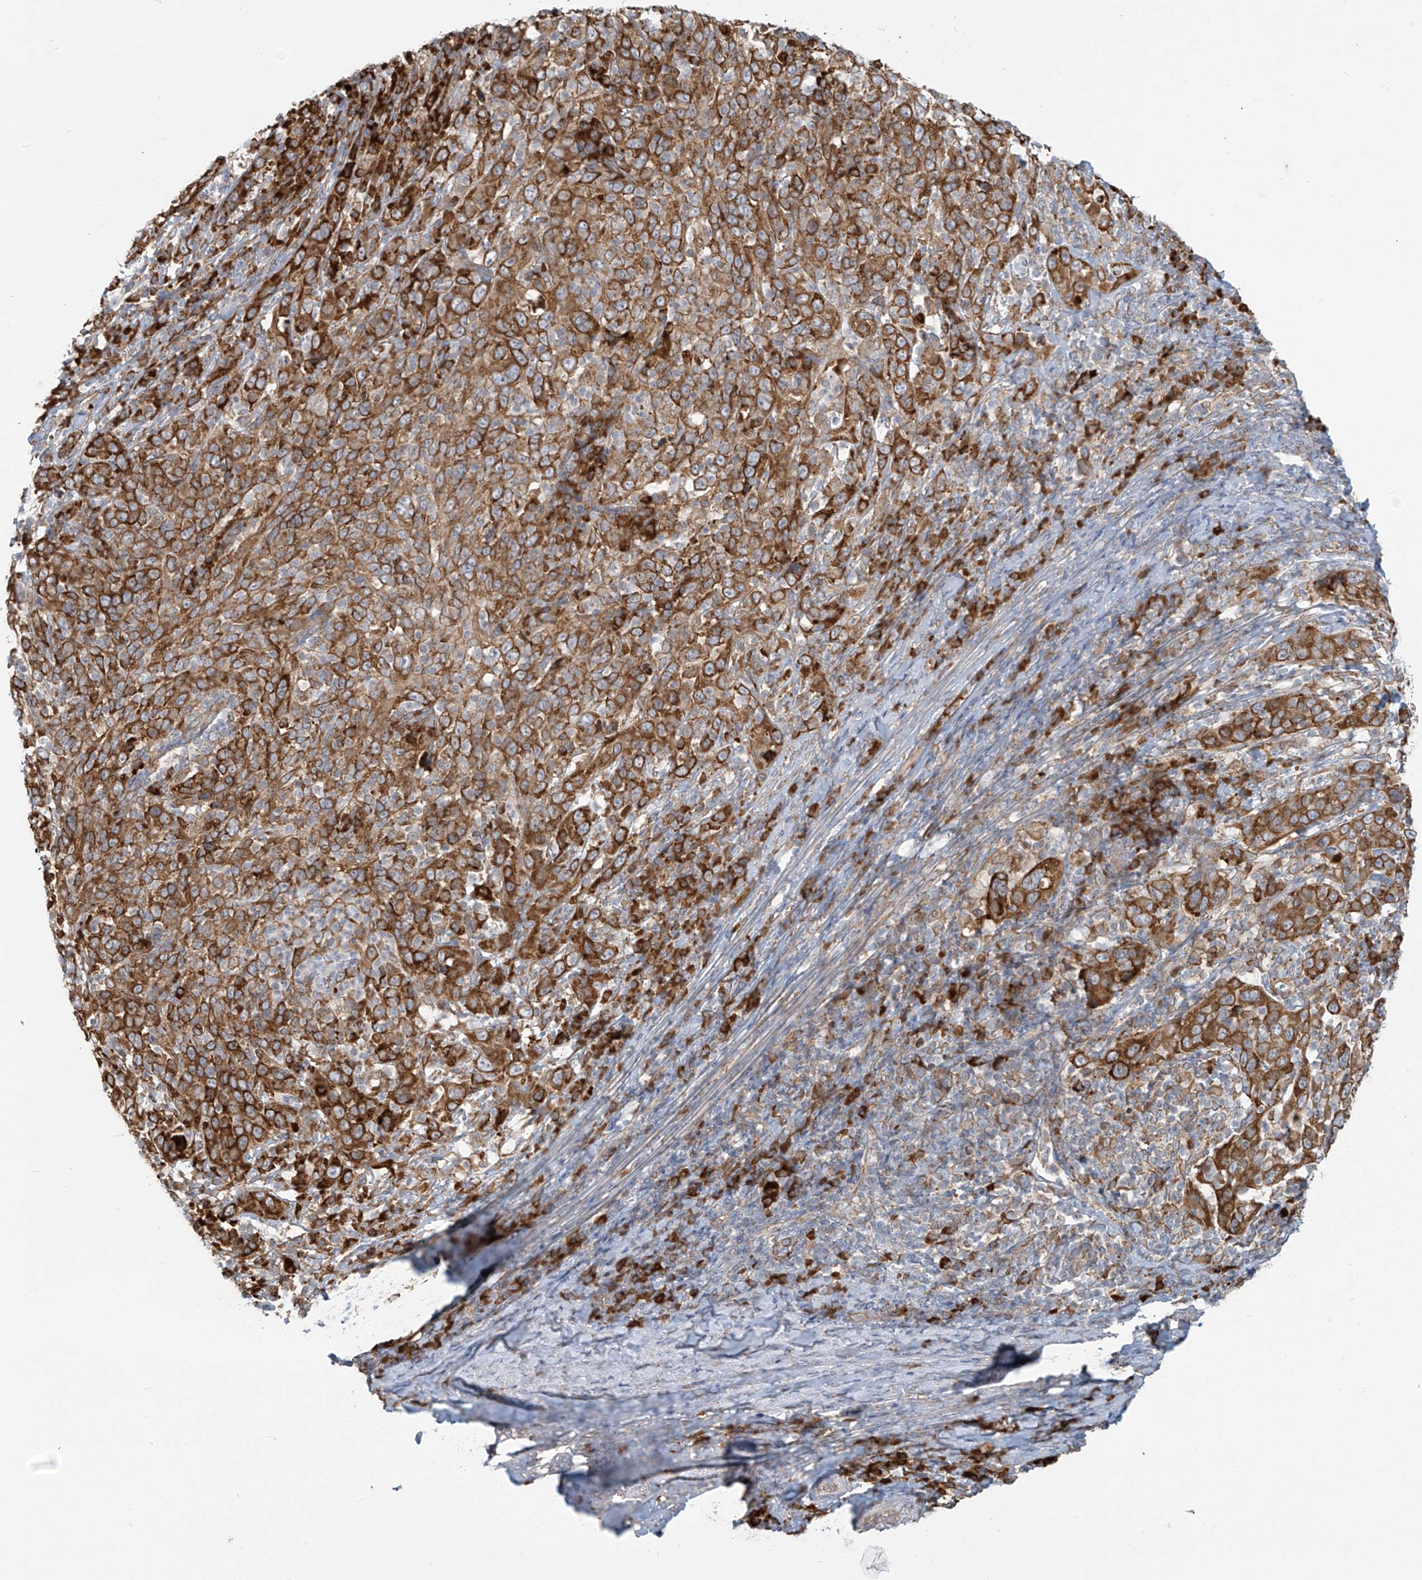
{"staining": {"intensity": "moderate", "quantity": ">75%", "location": "cytoplasmic/membranous"}, "tissue": "cervical cancer", "cell_type": "Tumor cells", "image_type": "cancer", "snomed": [{"axis": "morphology", "description": "Squamous cell carcinoma, NOS"}, {"axis": "topography", "description": "Cervix"}], "caption": "Moderate cytoplasmic/membranous expression for a protein is appreciated in approximately >75% of tumor cells of cervical cancer using immunohistochemistry (IHC).", "gene": "KATNIP", "patient": {"sex": "female", "age": 46}}